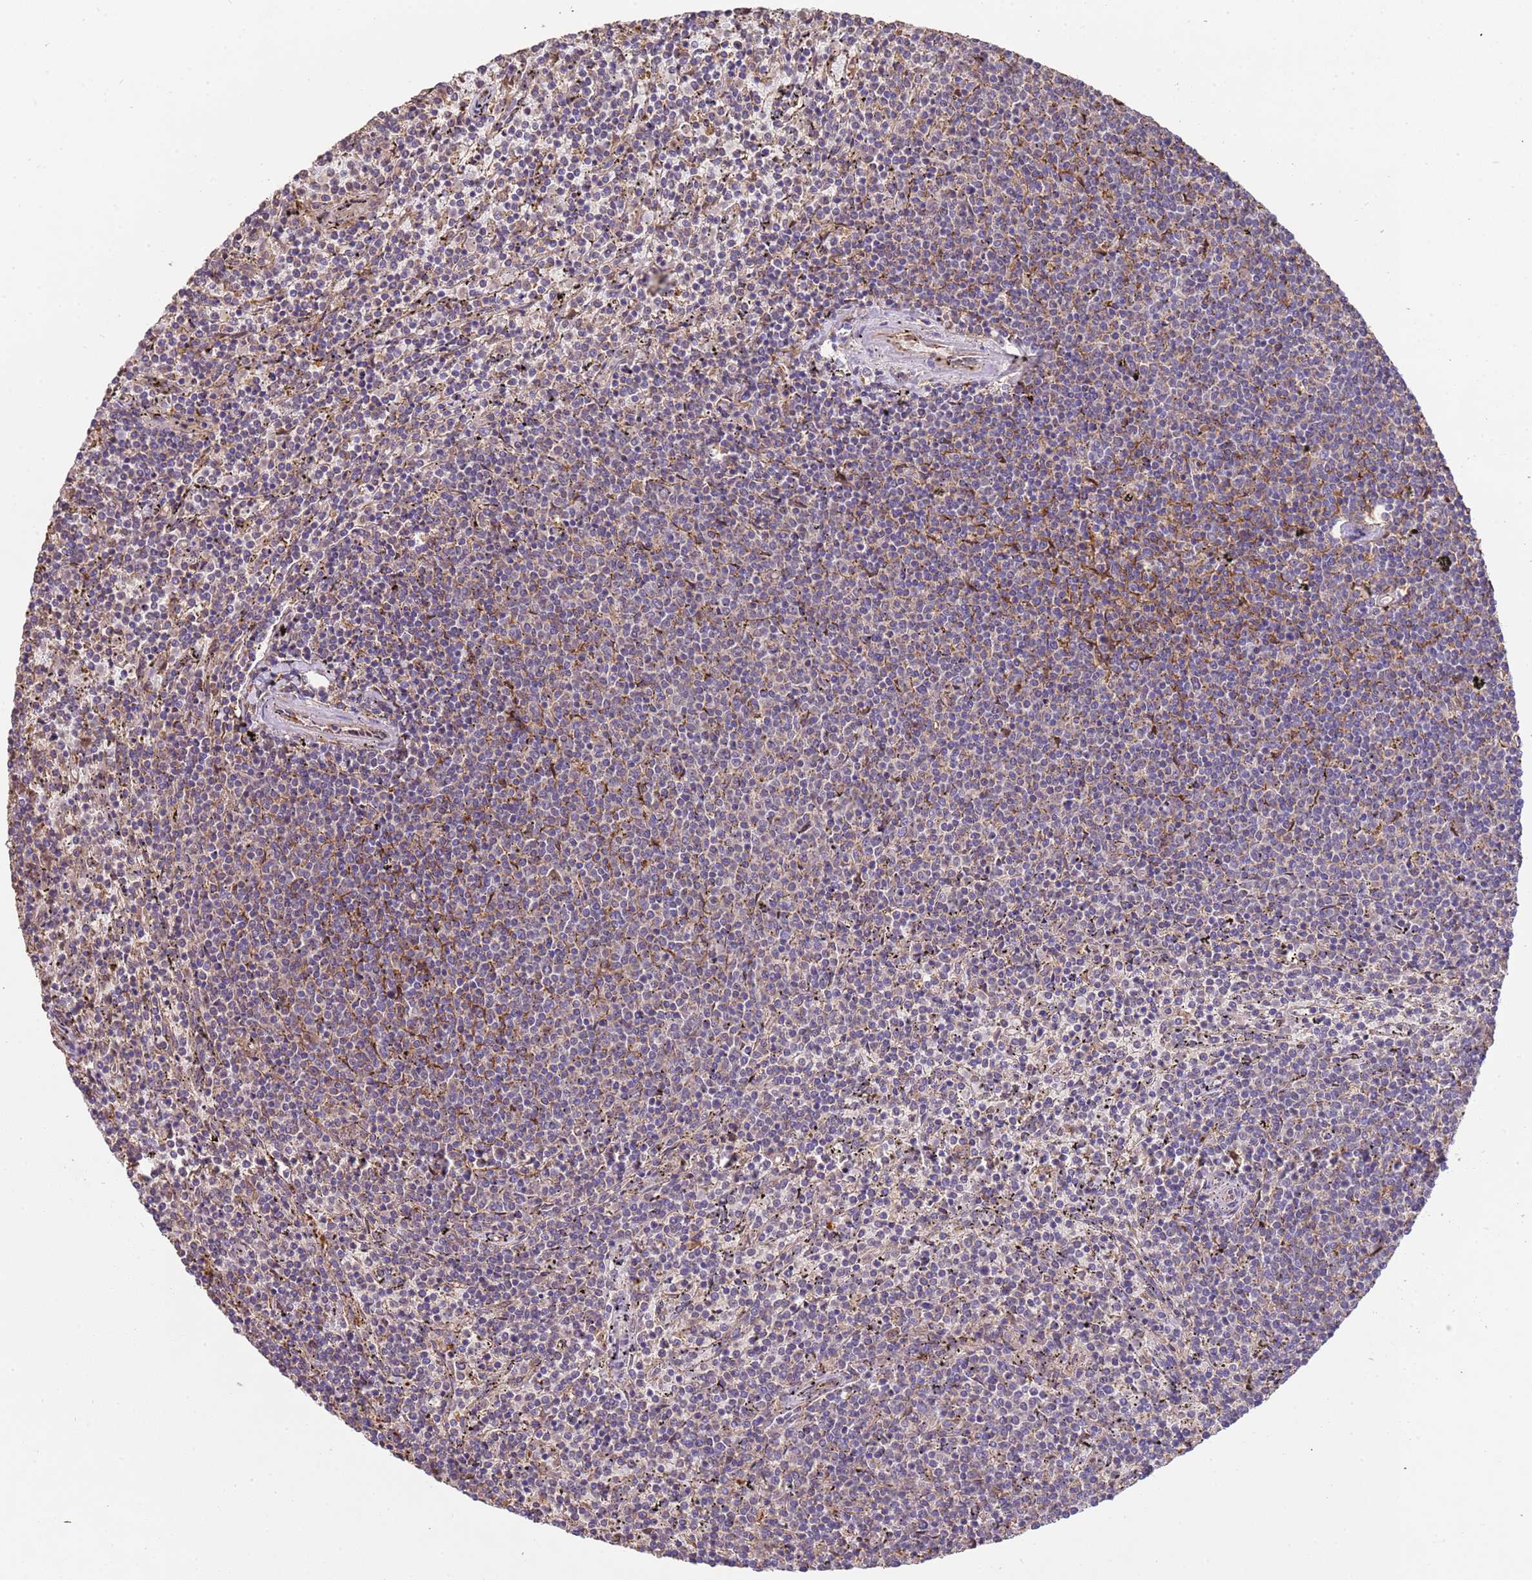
{"staining": {"intensity": "weak", "quantity": "<25%", "location": "cytoplasmic/membranous"}, "tissue": "lymphoma", "cell_type": "Tumor cells", "image_type": "cancer", "snomed": [{"axis": "morphology", "description": "Malignant lymphoma, non-Hodgkin's type, Low grade"}, {"axis": "topography", "description": "Spleen"}], "caption": "Tumor cells show no significant staining in low-grade malignant lymphoma, non-Hodgkin's type. (Stains: DAB (3,3'-diaminobenzidine) IHC with hematoxylin counter stain, Microscopy: brightfield microscopy at high magnification).", "gene": "NPHP1", "patient": {"sex": "female", "age": 50}}